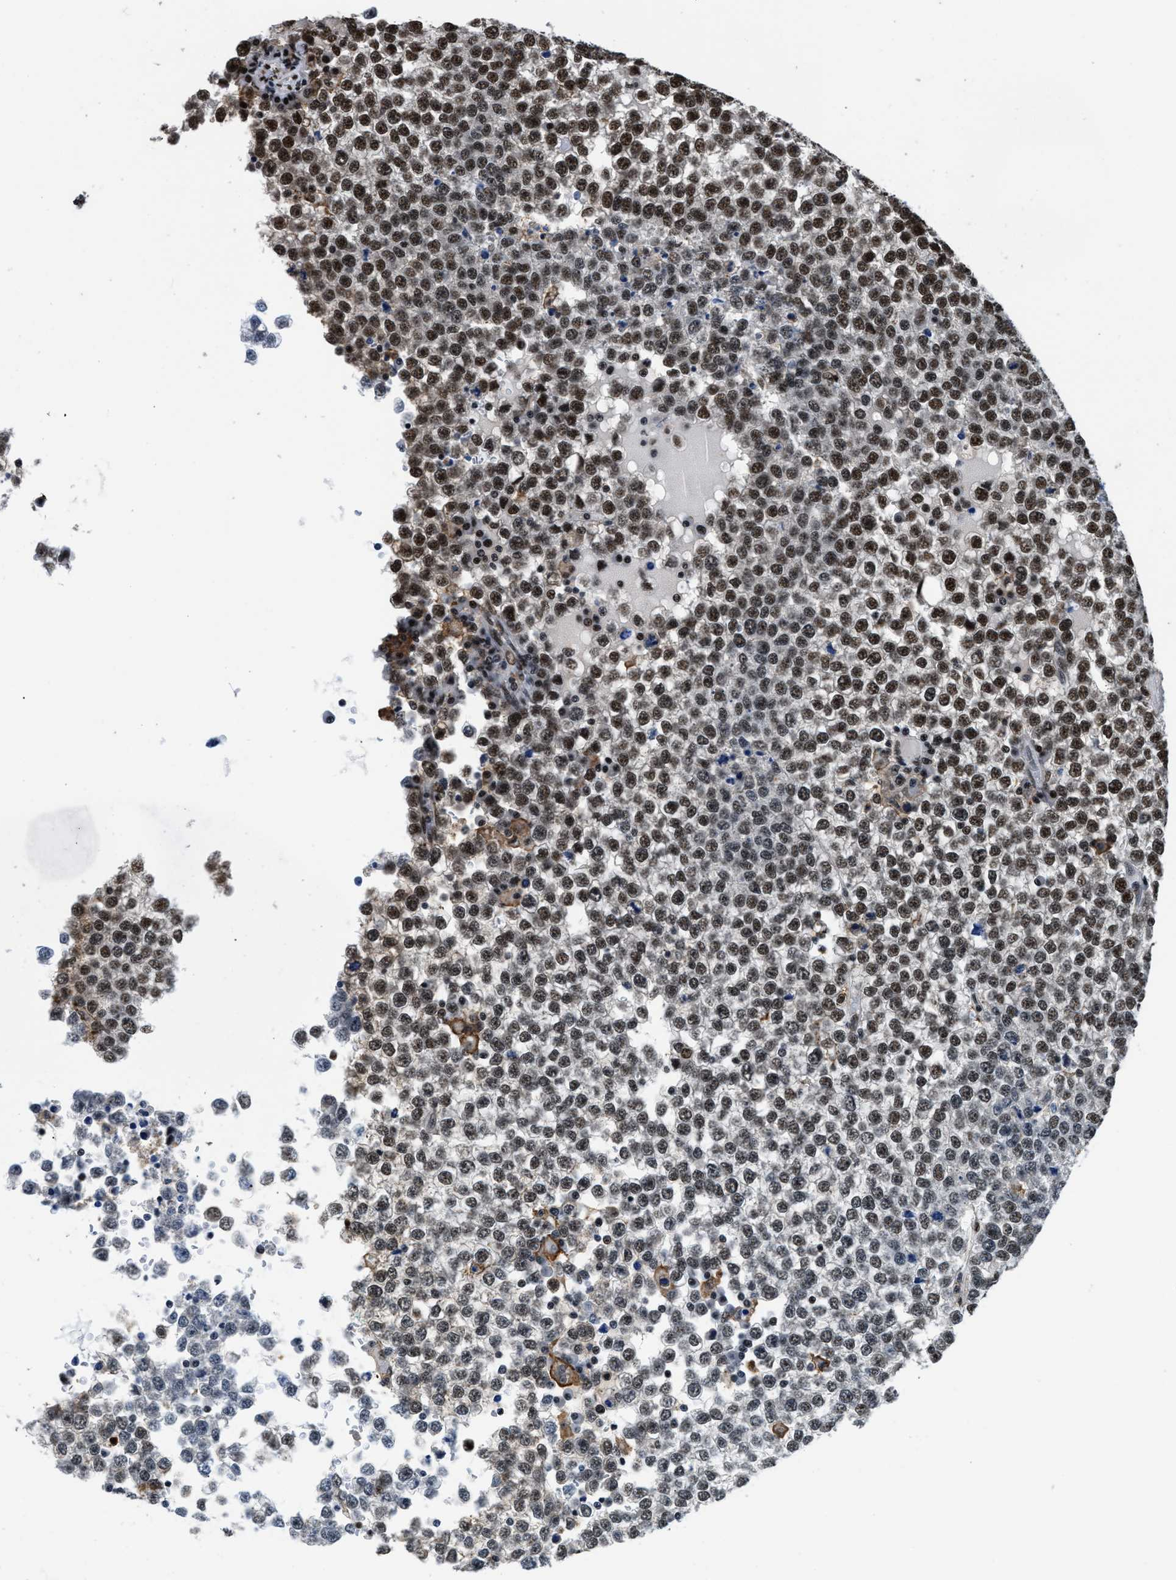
{"staining": {"intensity": "strong", "quantity": ">75%", "location": "nuclear"}, "tissue": "testis cancer", "cell_type": "Tumor cells", "image_type": "cancer", "snomed": [{"axis": "morphology", "description": "Seminoma, NOS"}, {"axis": "topography", "description": "Testis"}], "caption": "Immunohistochemical staining of human testis cancer (seminoma) shows high levels of strong nuclear protein positivity in approximately >75% of tumor cells.", "gene": "HNRNPH2", "patient": {"sex": "male", "age": 65}}